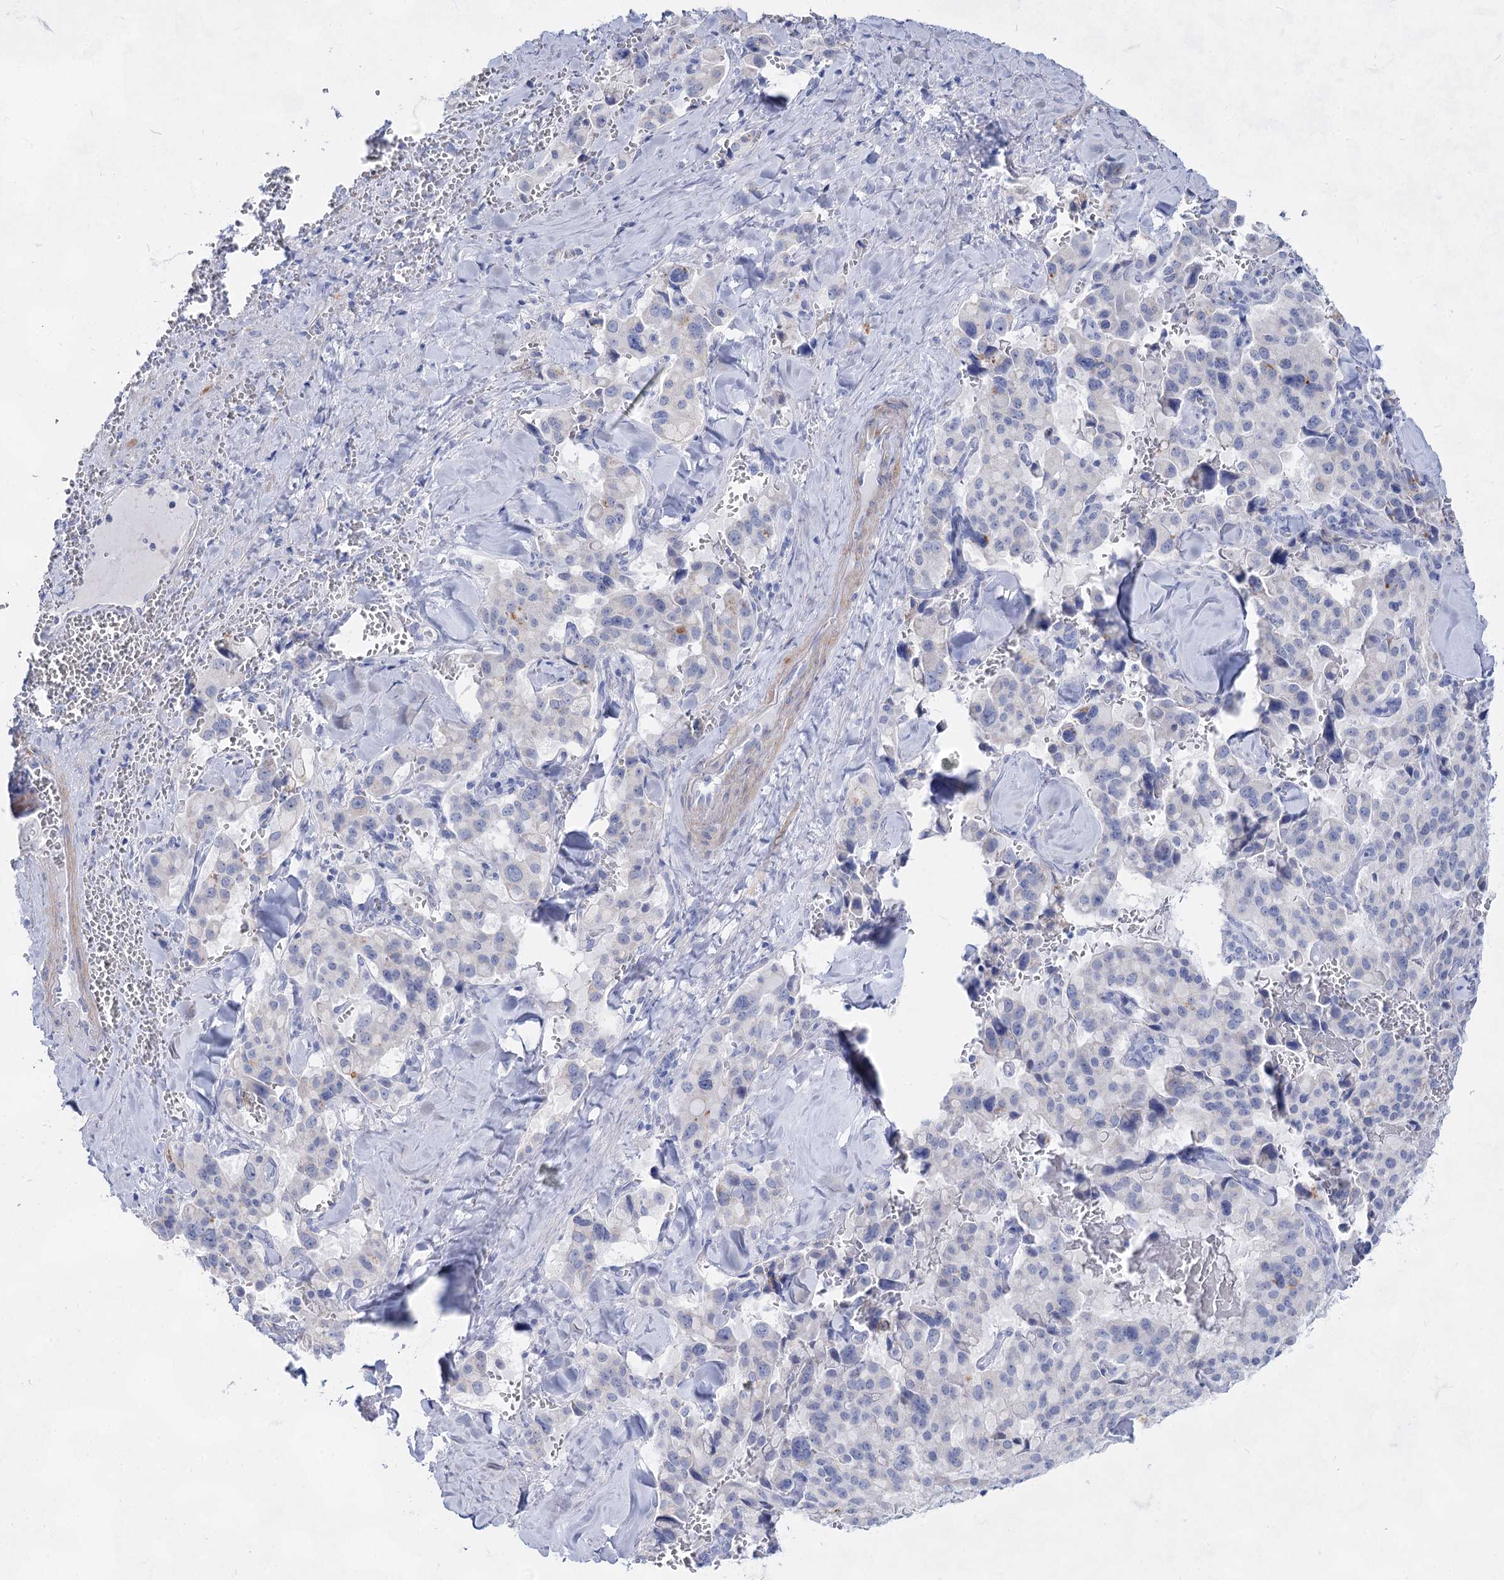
{"staining": {"intensity": "negative", "quantity": "none", "location": "none"}, "tissue": "pancreatic cancer", "cell_type": "Tumor cells", "image_type": "cancer", "snomed": [{"axis": "morphology", "description": "Adenocarcinoma, NOS"}, {"axis": "topography", "description": "Pancreas"}], "caption": "Immunohistochemistry photomicrograph of neoplastic tissue: human pancreatic adenocarcinoma stained with DAB exhibits no significant protein positivity in tumor cells.", "gene": "ACRV1", "patient": {"sex": "male", "age": 65}}